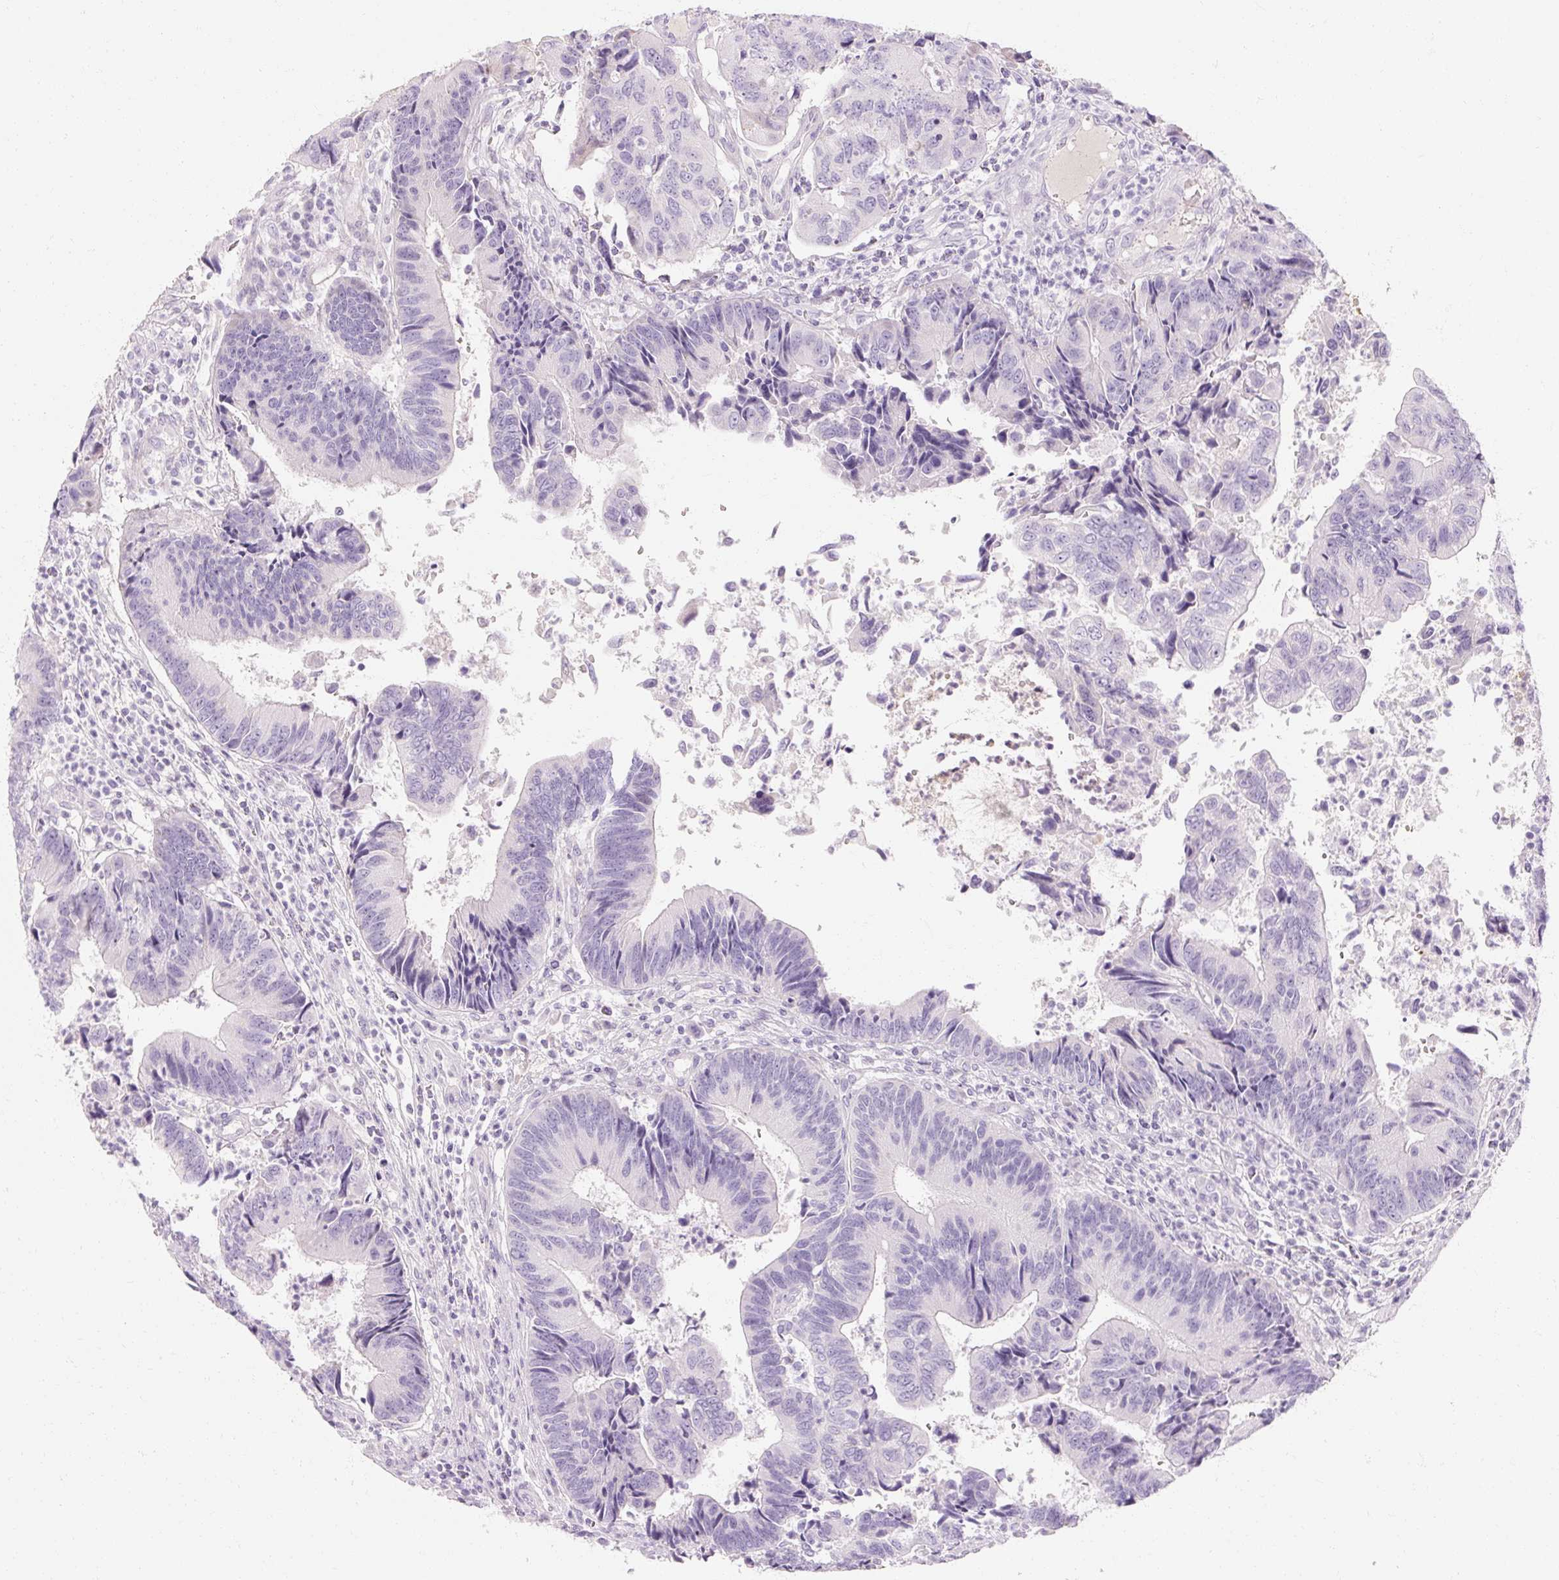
{"staining": {"intensity": "negative", "quantity": "none", "location": "none"}, "tissue": "colorectal cancer", "cell_type": "Tumor cells", "image_type": "cancer", "snomed": [{"axis": "morphology", "description": "Adenocarcinoma, NOS"}, {"axis": "topography", "description": "Colon"}], "caption": "Human adenocarcinoma (colorectal) stained for a protein using immunohistochemistry shows no positivity in tumor cells.", "gene": "NFE2L3", "patient": {"sex": "female", "age": 67}}